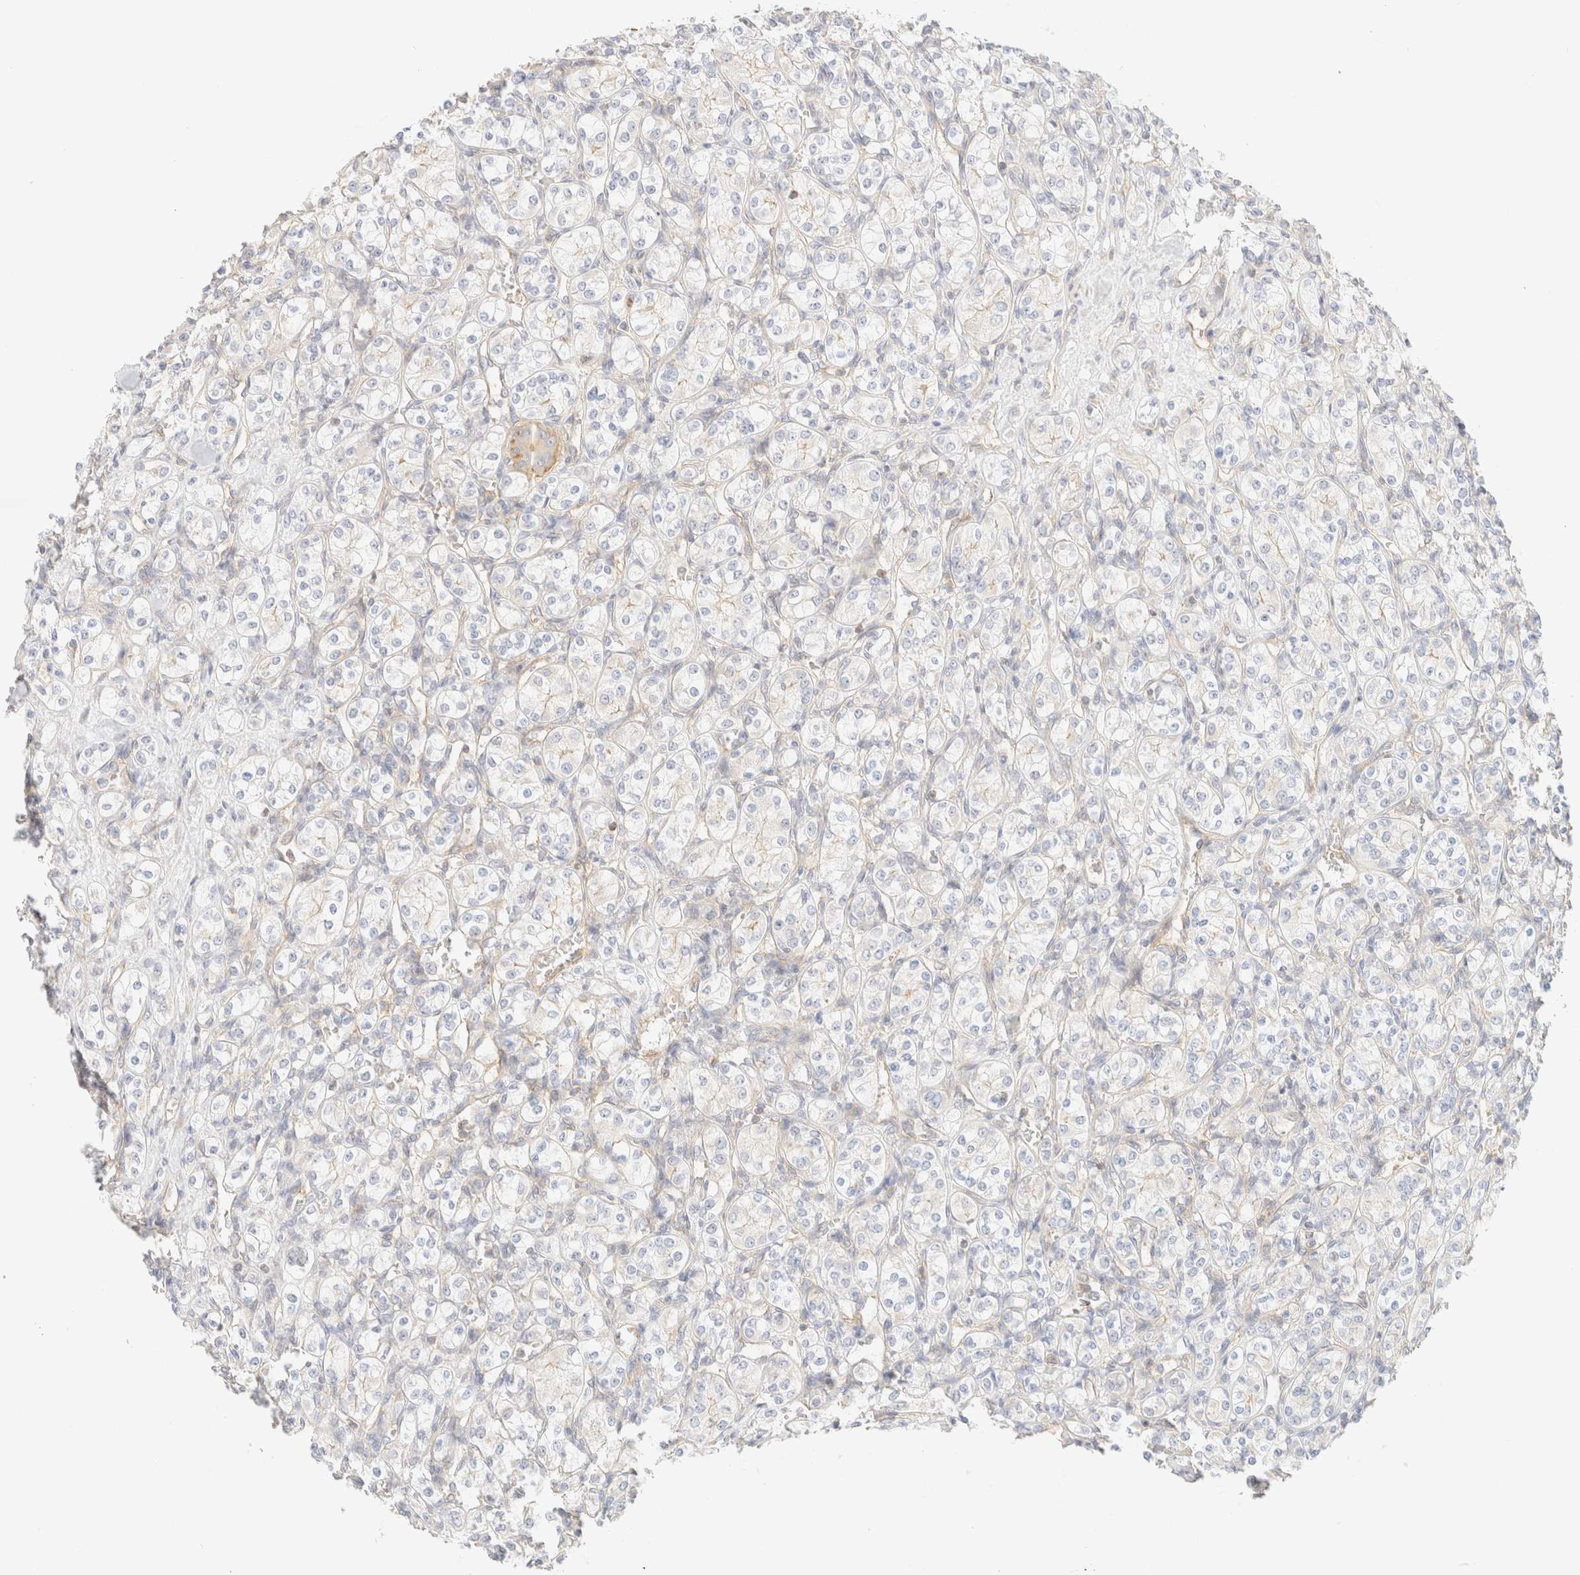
{"staining": {"intensity": "negative", "quantity": "none", "location": "none"}, "tissue": "renal cancer", "cell_type": "Tumor cells", "image_type": "cancer", "snomed": [{"axis": "morphology", "description": "Adenocarcinoma, NOS"}, {"axis": "topography", "description": "Kidney"}], "caption": "An immunohistochemistry image of renal cancer is shown. There is no staining in tumor cells of renal cancer. (Brightfield microscopy of DAB IHC at high magnification).", "gene": "MYO10", "patient": {"sex": "male", "age": 77}}